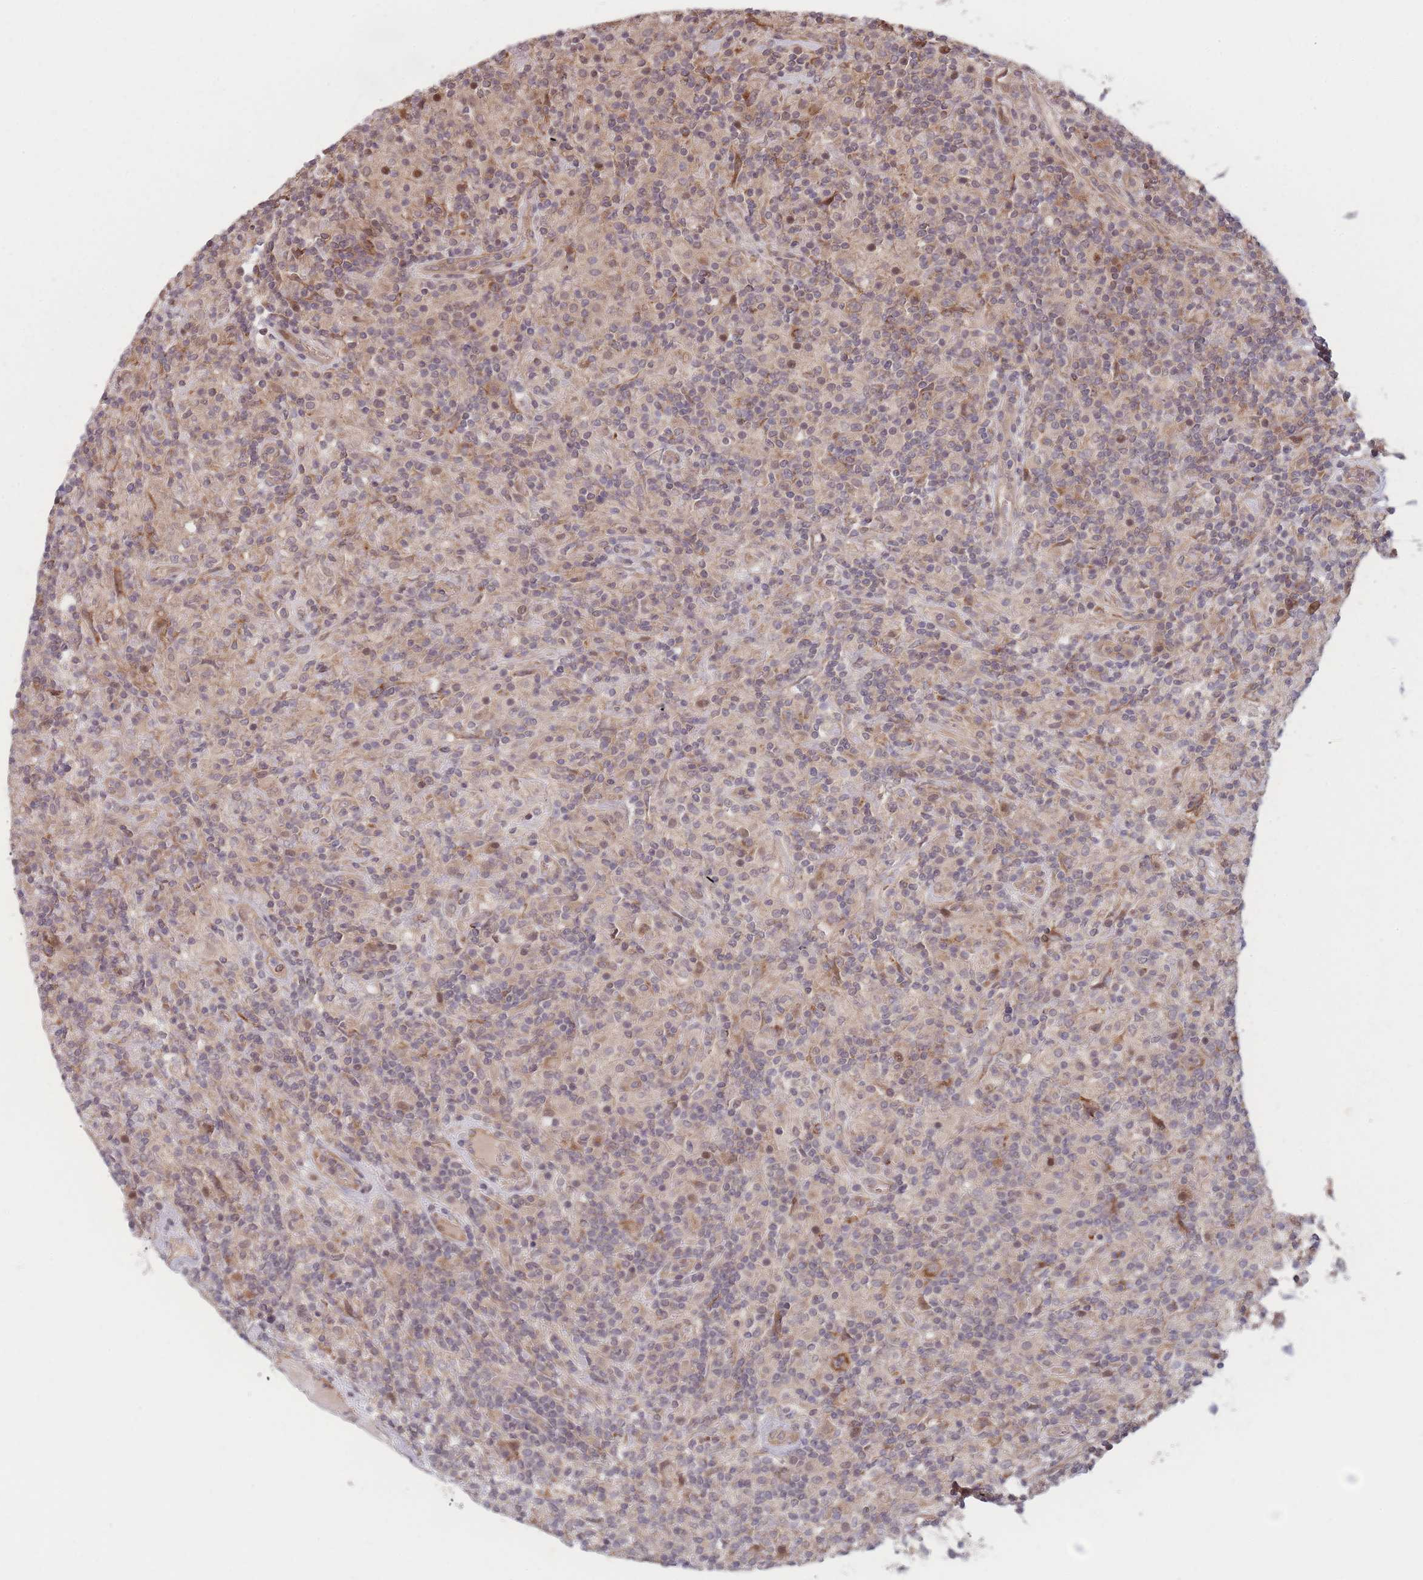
{"staining": {"intensity": "moderate", "quantity": ">75%", "location": "cytoplasmic/membranous"}, "tissue": "lymphoma", "cell_type": "Tumor cells", "image_type": "cancer", "snomed": [{"axis": "morphology", "description": "Hodgkin's disease, NOS"}, {"axis": "topography", "description": "Lymph node"}], "caption": "A brown stain labels moderate cytoplasmic/membranous expression of a protein in Hodgkin's disease tumor cells.", "gene": "RPS18", "patient": {"sex": "male", "age": 70}}